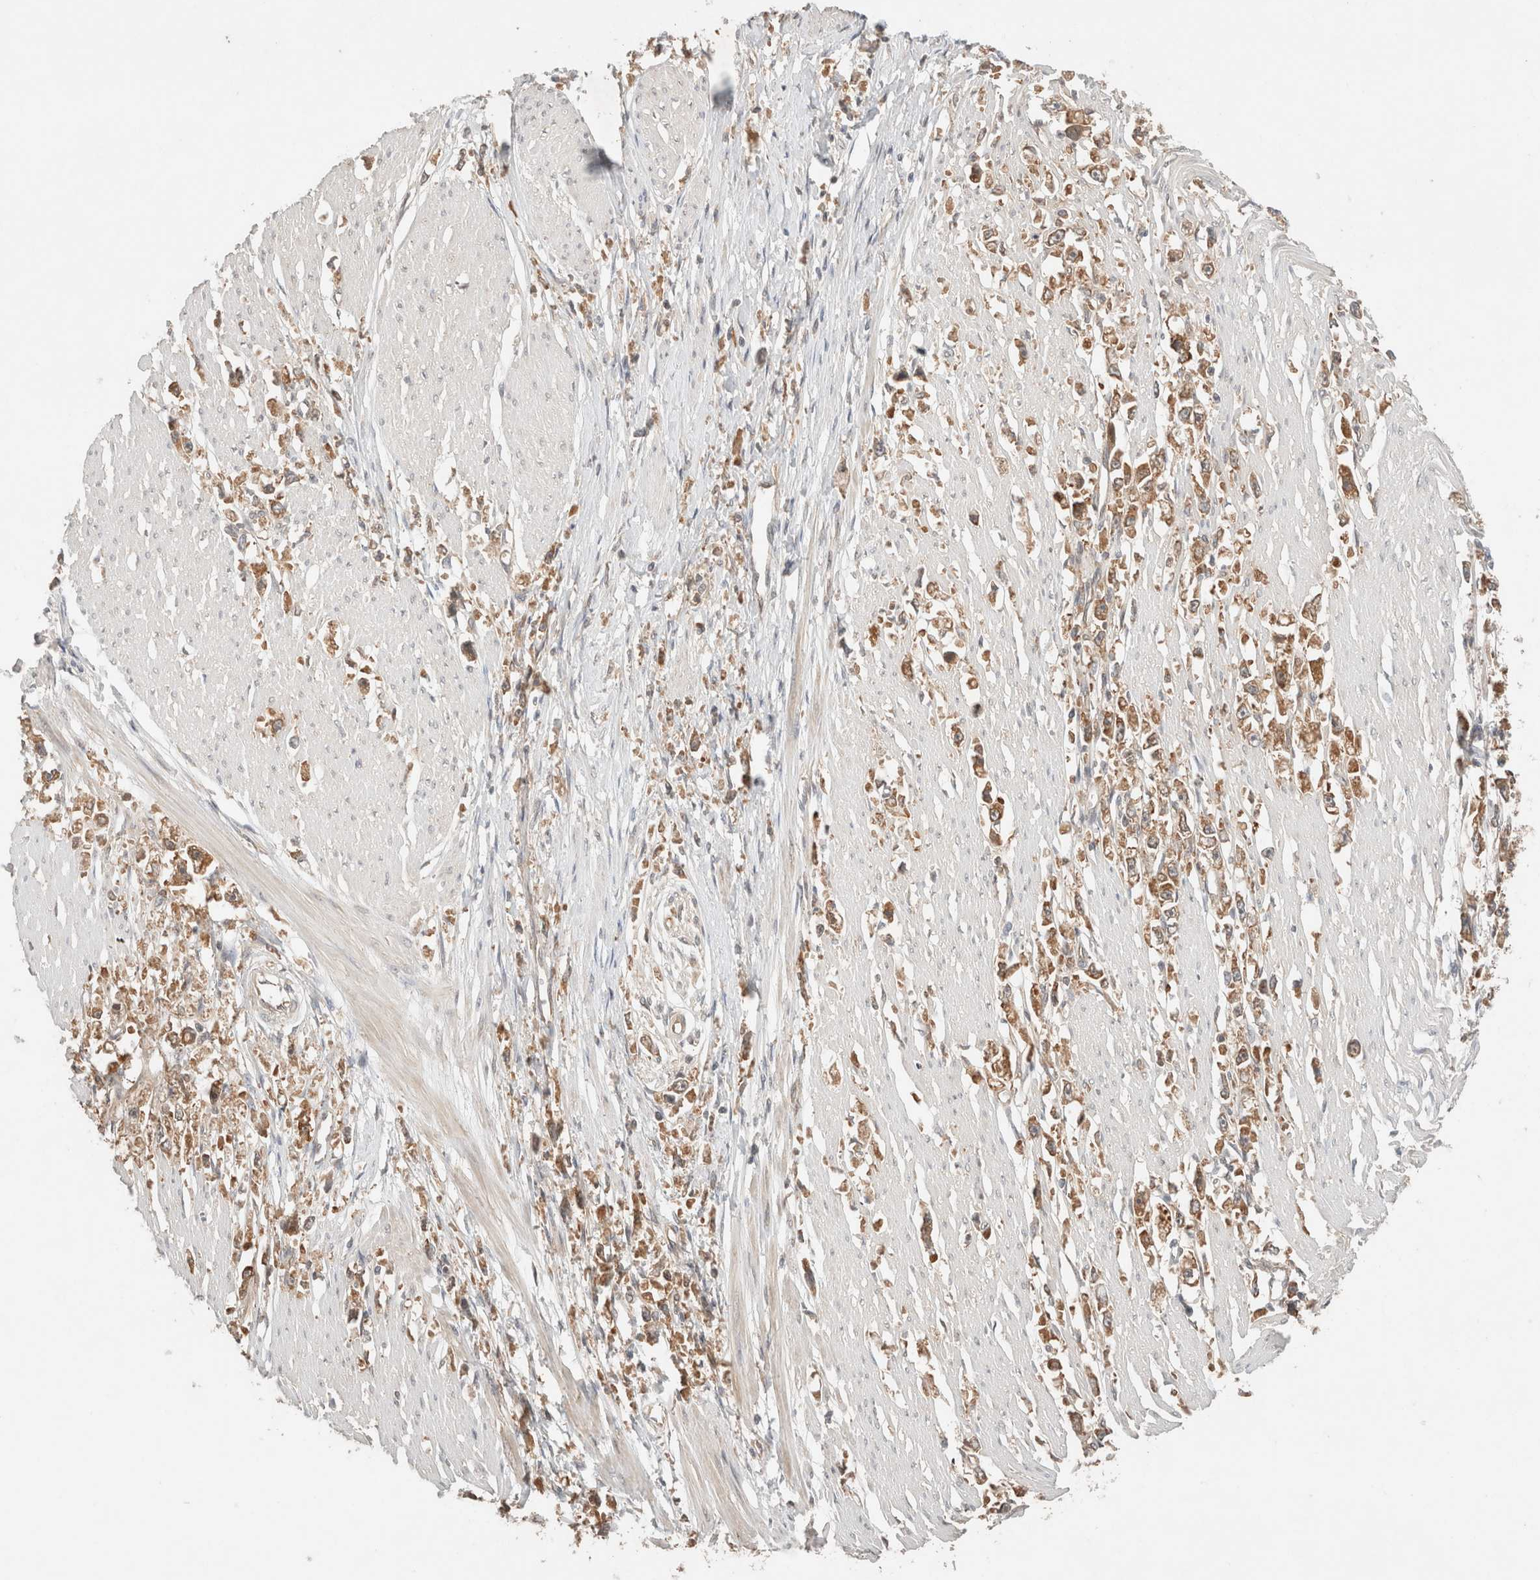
{"staining": {"intensity": "moderate", "quantity": ">75%", "location": "cytoplasmic/membranous"}, "tissue": "stomach cancer", "cell_type": "Tumor cells", "image_type": "cancer", "snomed": [{"axis": "morphology", "description": "Adenocarcinoma, NOS"}, {"axis": "topography", "description": "Stomach"}], "caption": "A high-resolution histopathology image shows immunohistochemistry staining of stomach adenocarcinoma, which shows moderate cytoplasmic/membranous positivity in approximately >75% of tumor cells.", "gene": "ARFGEF2", "patient": {"sex": "female", "age": 59}}